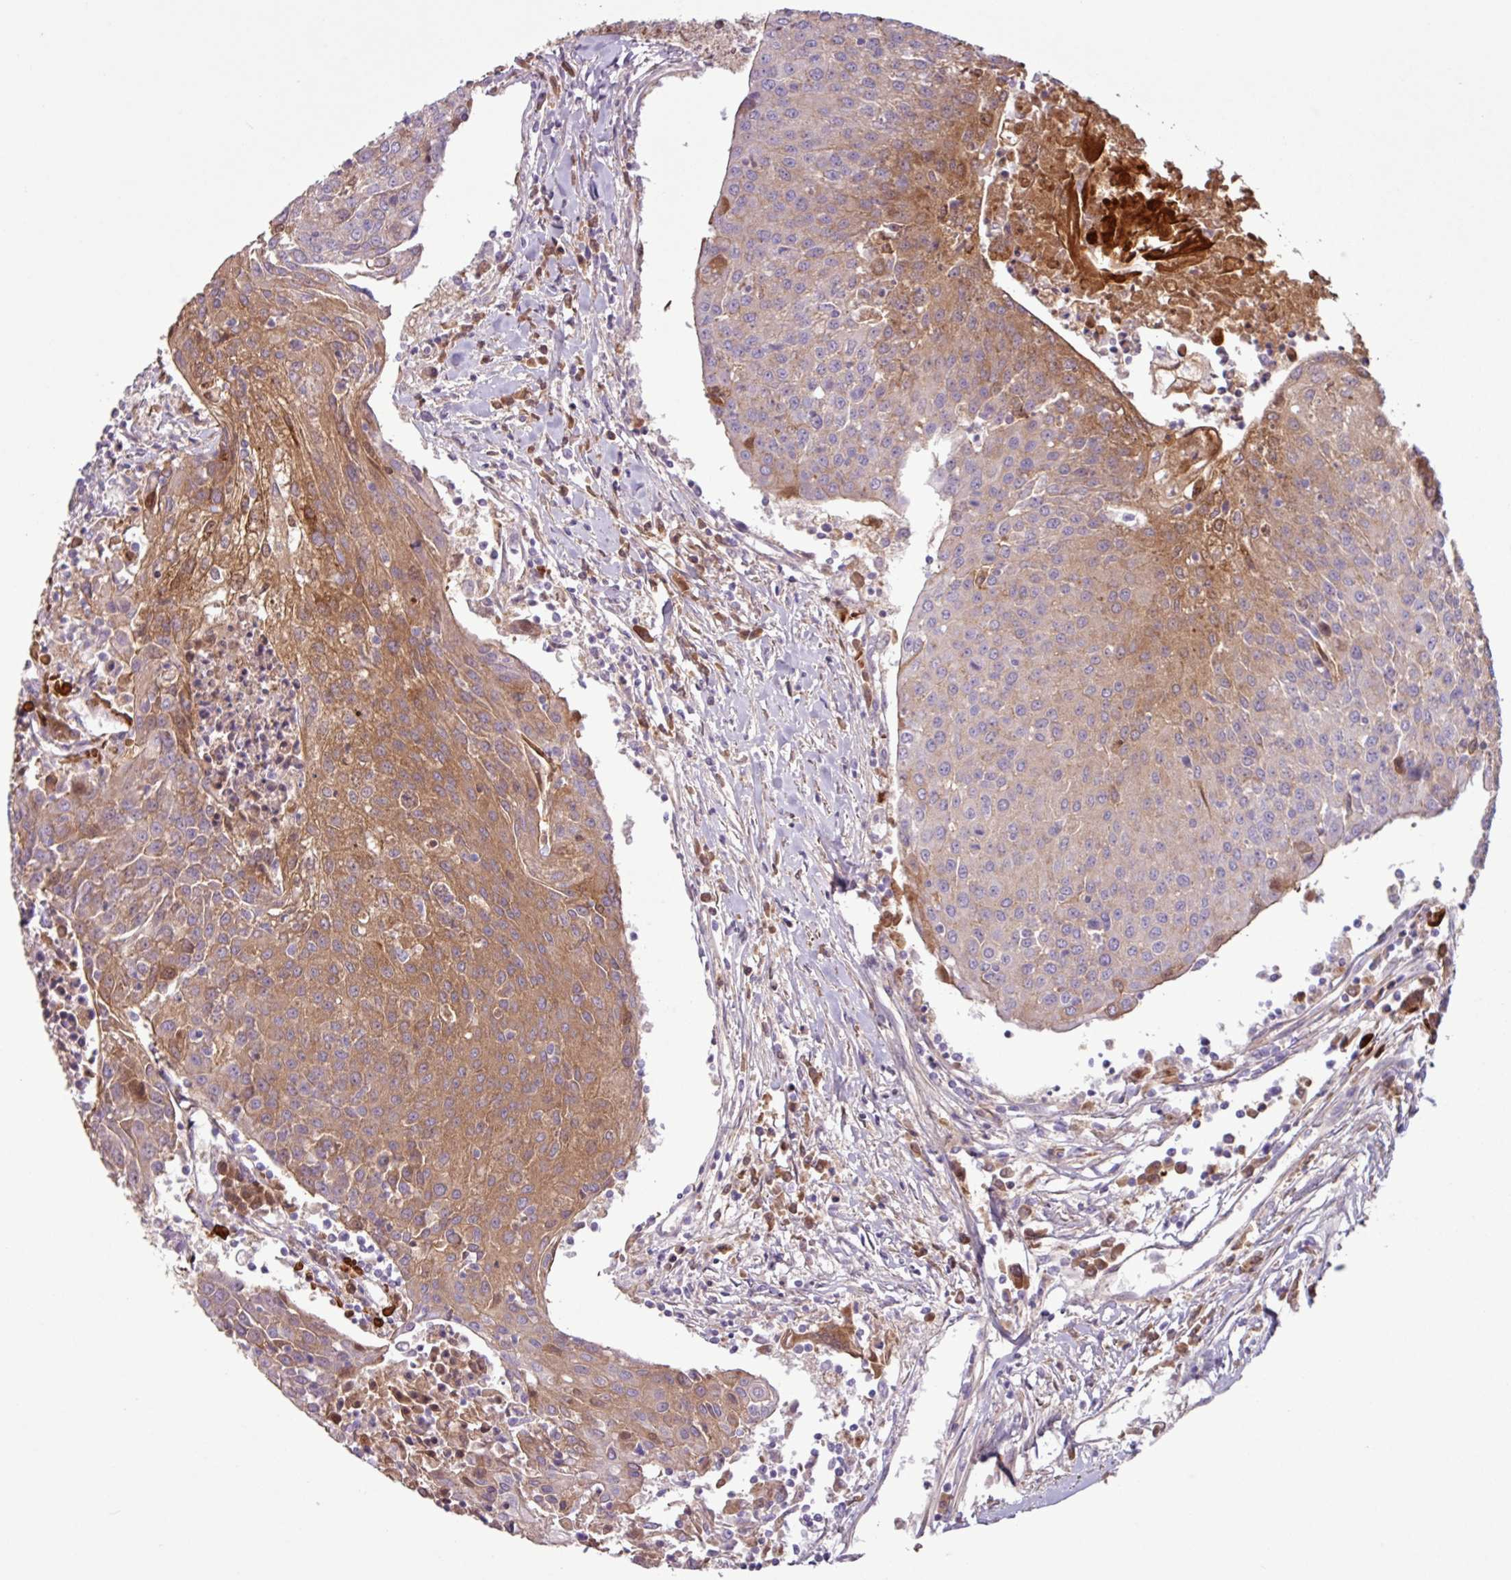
{"staining": {"intensity": "moderate", "quantity": "25%-75%", "location": "cytoplasmic/membranous"}, "tissue": "urothelial cancer", "cell_type": "Tumor cells", "image_type": "cancer", "snomed": [{"axis": "morphology", "description": "Urothelial carcinoma, High grade"}, {"axis": "topography", "description": "Urinary bladder"}], "caption": "The histopathology image shows immunohistochemical staining of urothelial carcinoma (high-grade). There is moderate cytoplasmic/membranous positivity is present in about 25%-75% of tumor cells.", "gene": "C4B", "patient": {"sex": "female", "age": 85}}